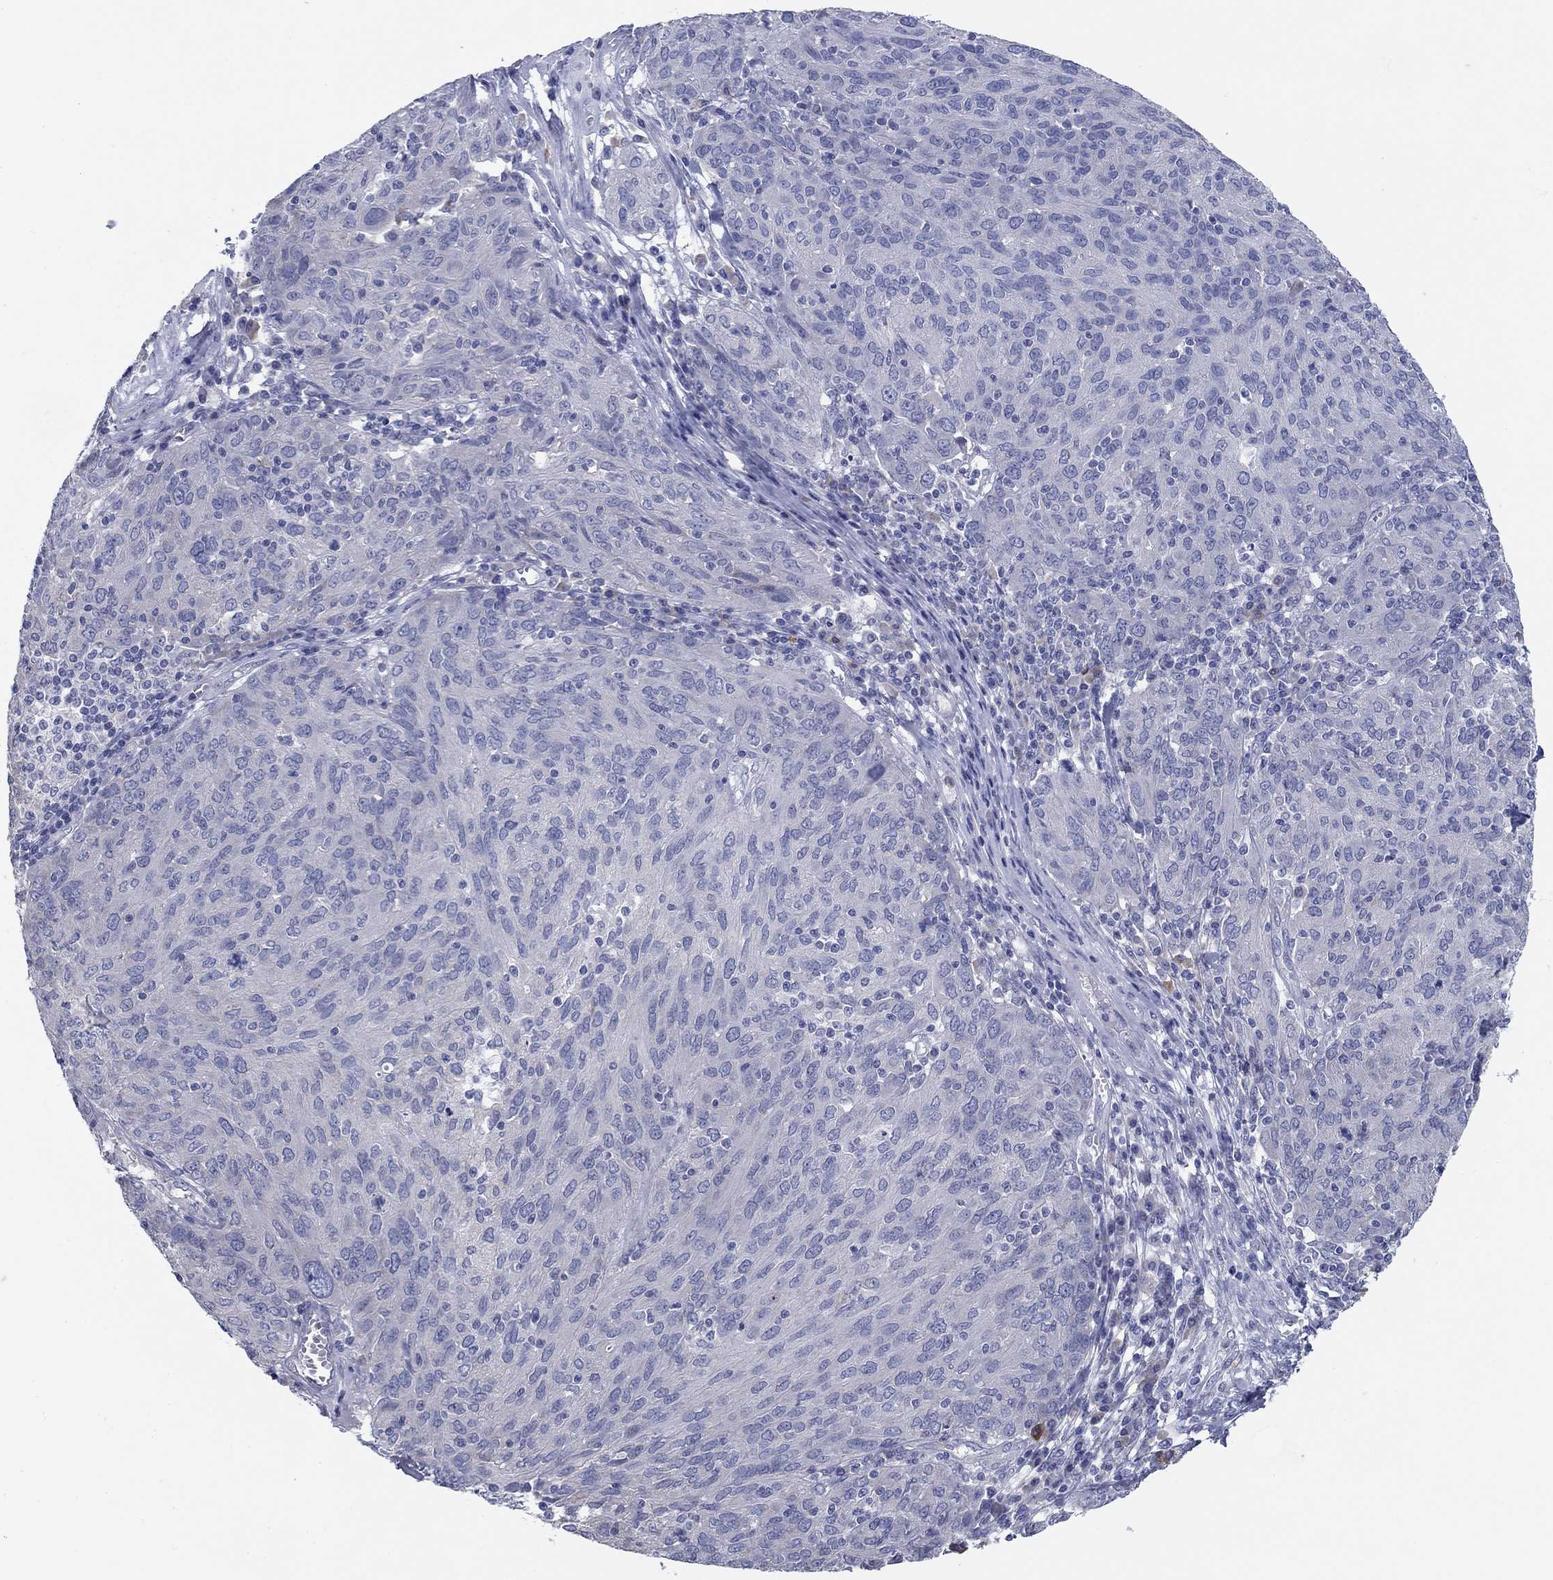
{"staining": {"intensity": "negative", "quantity": "none", "location": "none"}, "tissue": "ovarian cancer", "cell_type": "Tumor cells", "image_type": "cancer", "snomed": [{"axis": "morphology", "description": "Carcinoma, endometroid"}, {"axis": "topography", "description": "Ovary"}], "caption": "There is no significant staining in tumor cells of ovarian cancer (endometroid carcinoma). (DAB immunohistochemistry visualized using brightfield microscopy, high magnification).", "gene": "GRK7", "patient": {"sex": "female", "age": 50}}